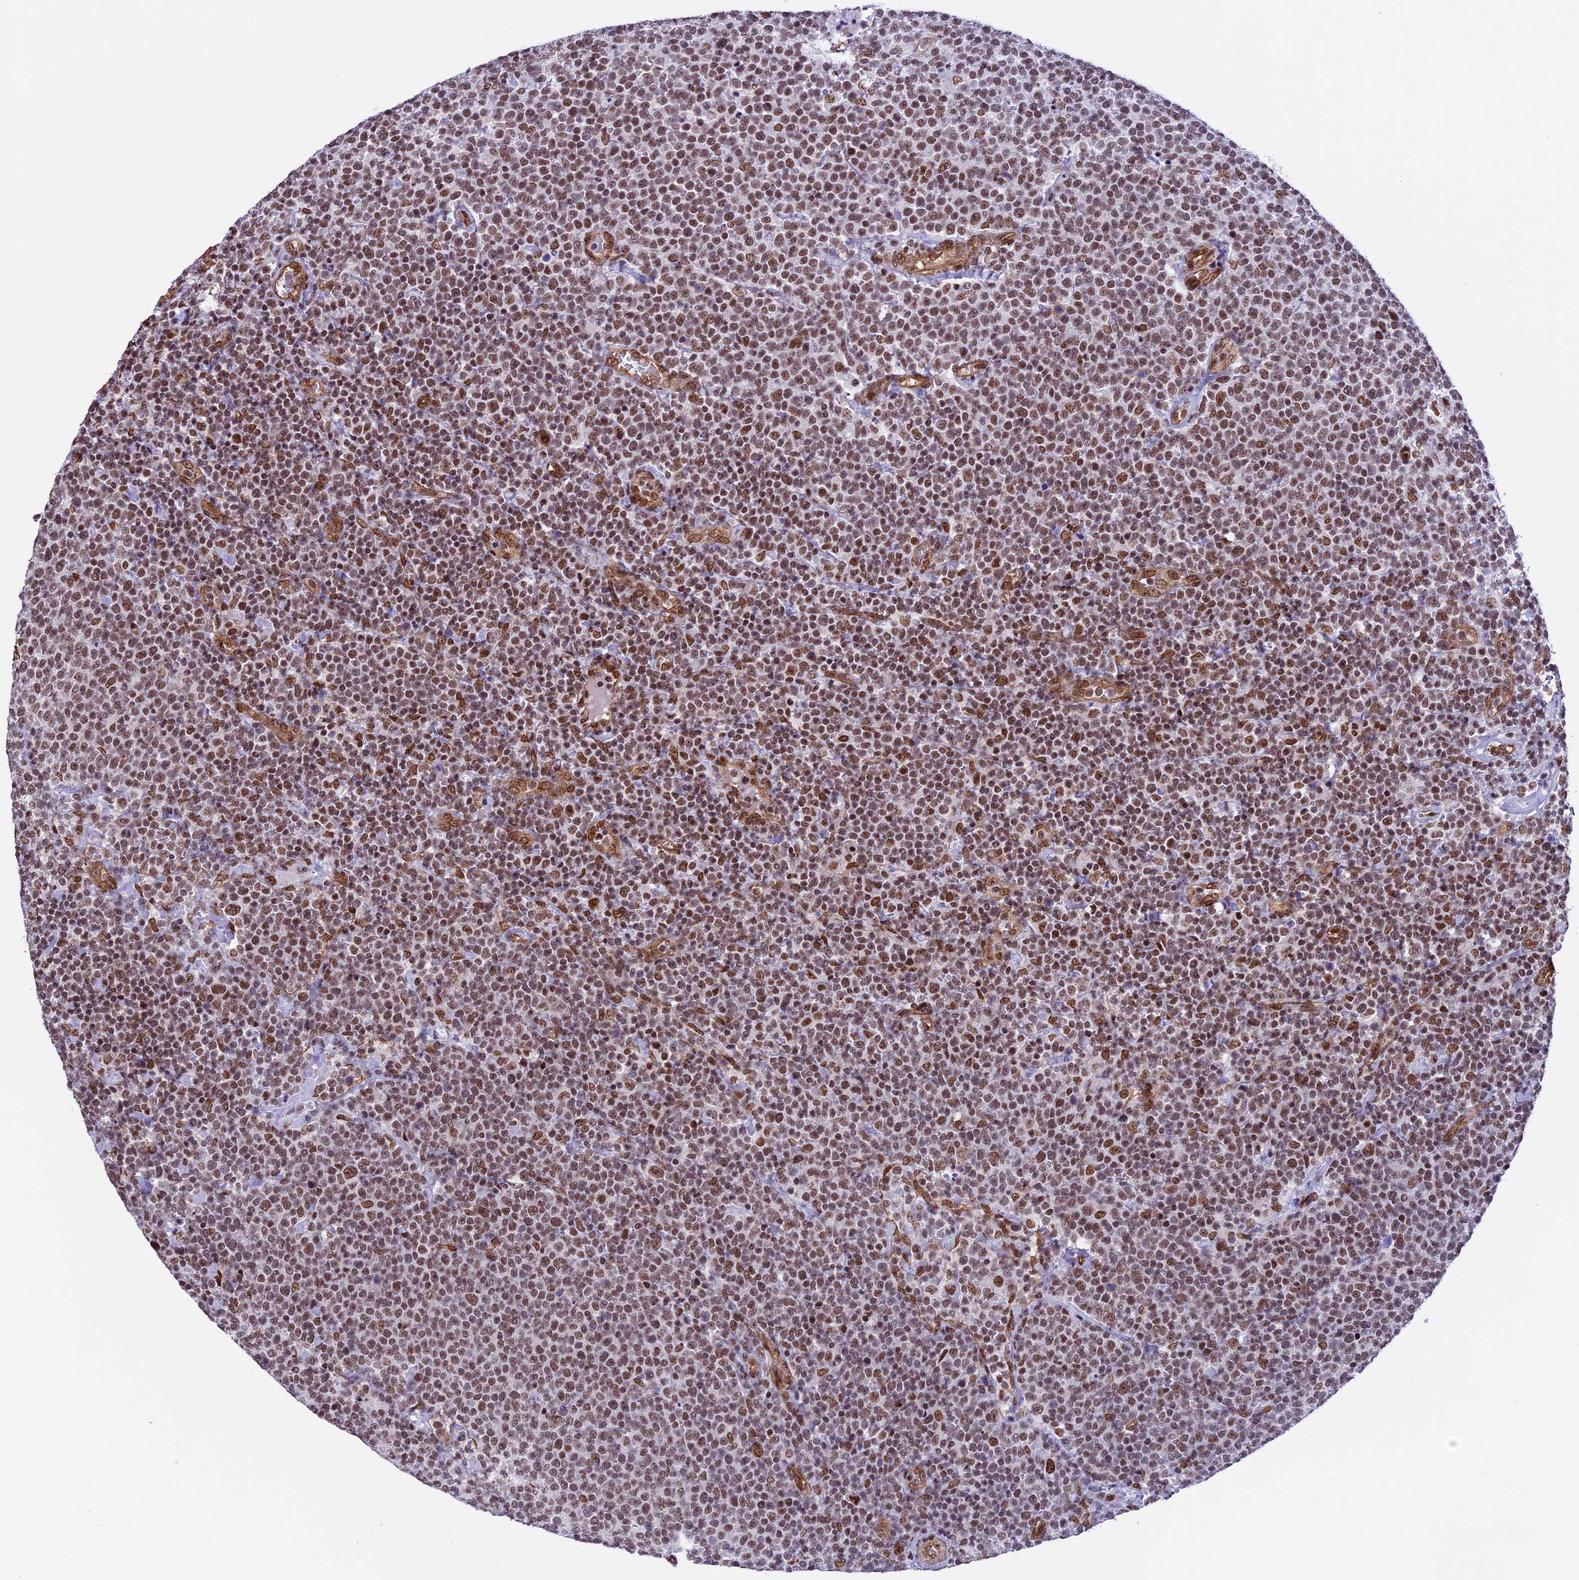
{"staining": {"intensity": "moderate", "quantity": ">75%", "location": "nuclear"}, "tissue": "lymphoma", "cell_type": "Tumor cells", "image_type": "cancer", "snomed": [{"axis": "morphology", "description": "Malignant lymphoma, non-Hodgkin's type, High grade"}, {"axis": "topography", "description": "Lymph node"}], "caption": "Lymphoma stained with IHC reveals moderate nuclear positivity in about >75% of tumor cells.", "gene": "MPHOSPH8", "patient": {"sex": "male", "age": 61}}